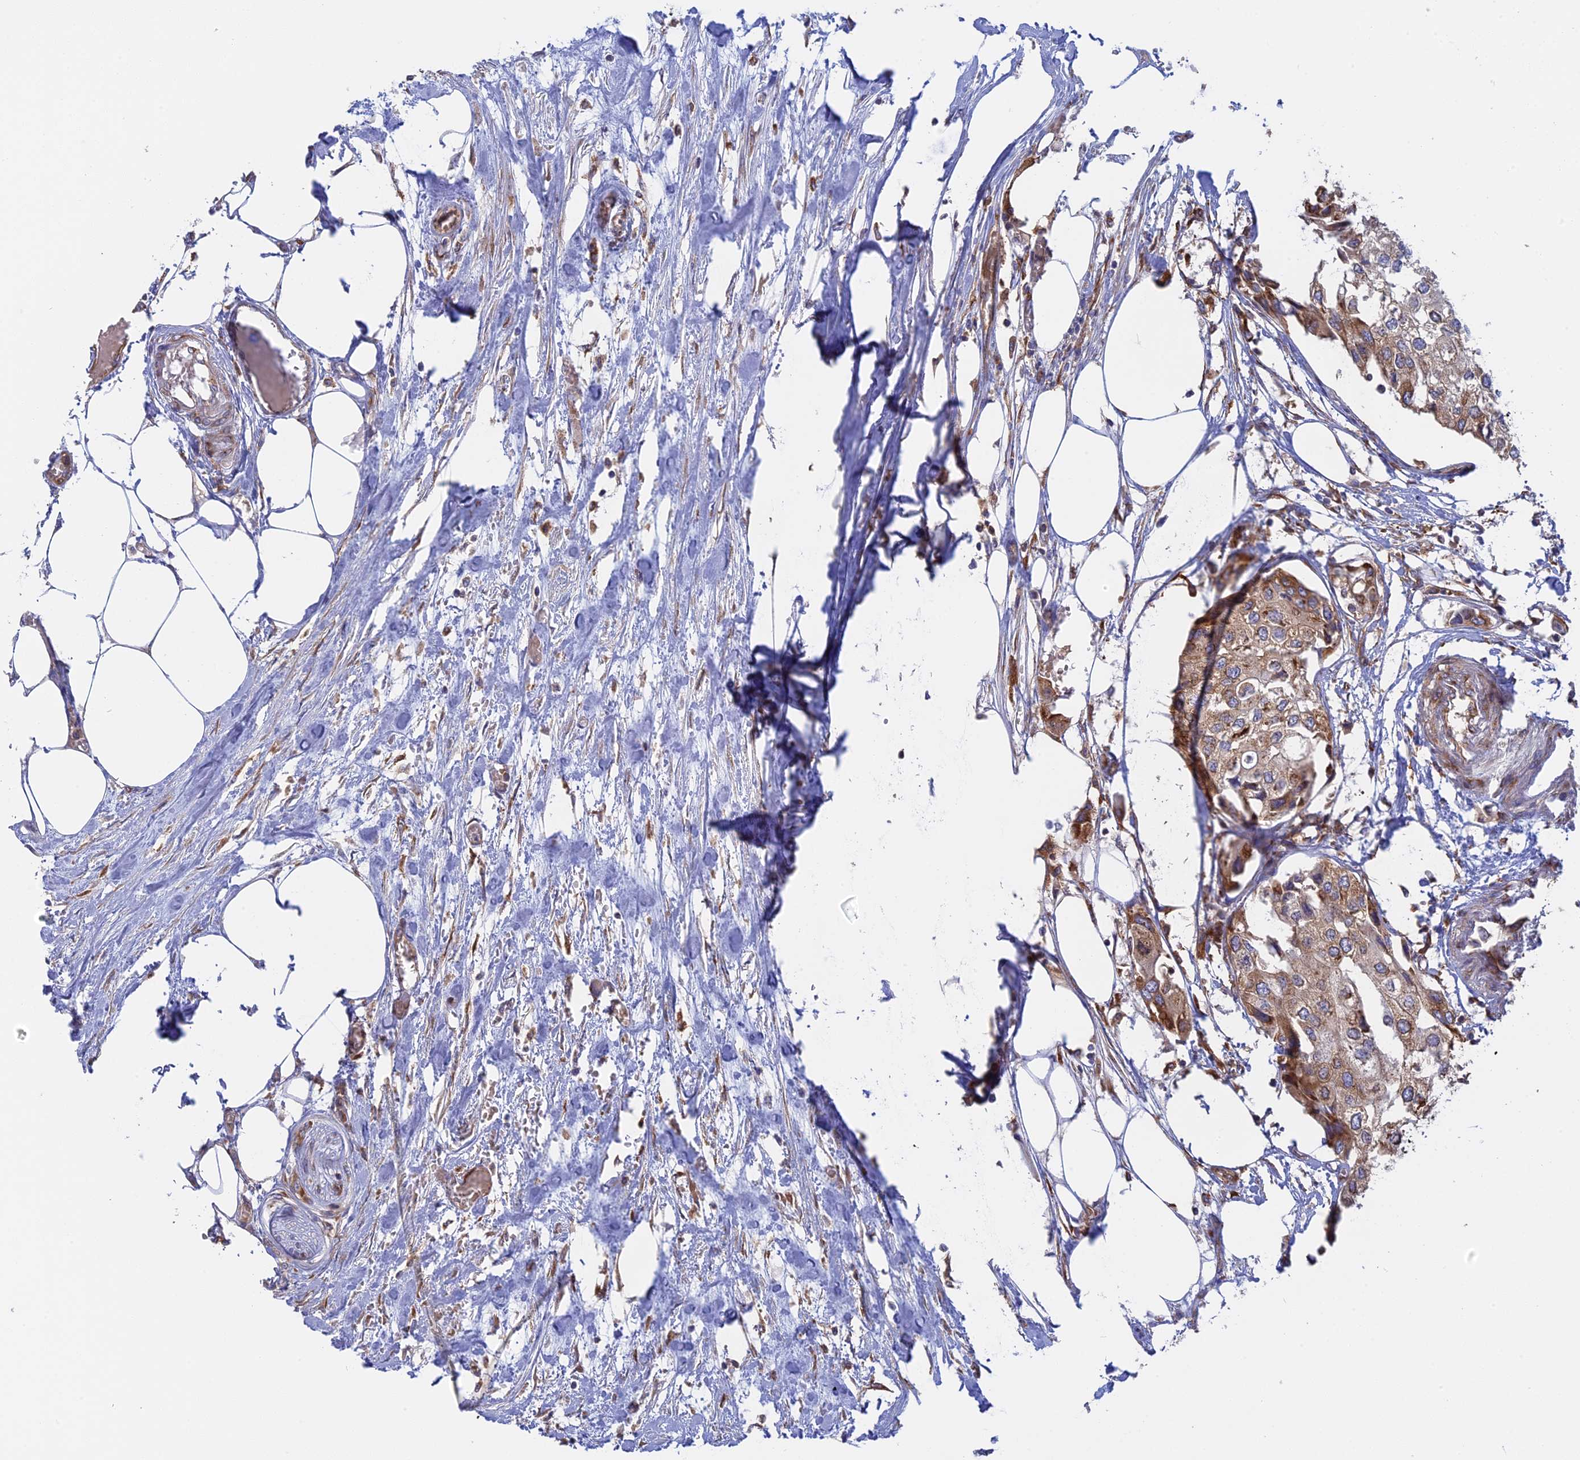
{"staining": {"intensity": "moderate", "quantity": "25%-75%", "location": "cytoplasmic/membranous"}, "tissue": "urothelial cancer", "cell_type": "Tumor cells", "image_type": "cancer", "snomed": [{"axis": "morphology", "description": "Urothelial carcinoma, High grade"}, {"axis": "topography", "description": "Urinary bladder"}], "caption": "An IHC micrograph of tumor tissue is shown. Protein staining in brown highlights moderate cytoplasmic/membranous positivity in urothelial carcinoma (high-grade) within tumor cells.", "gene": "GMIP", "patient": {"sex": "male", "age": 64}}